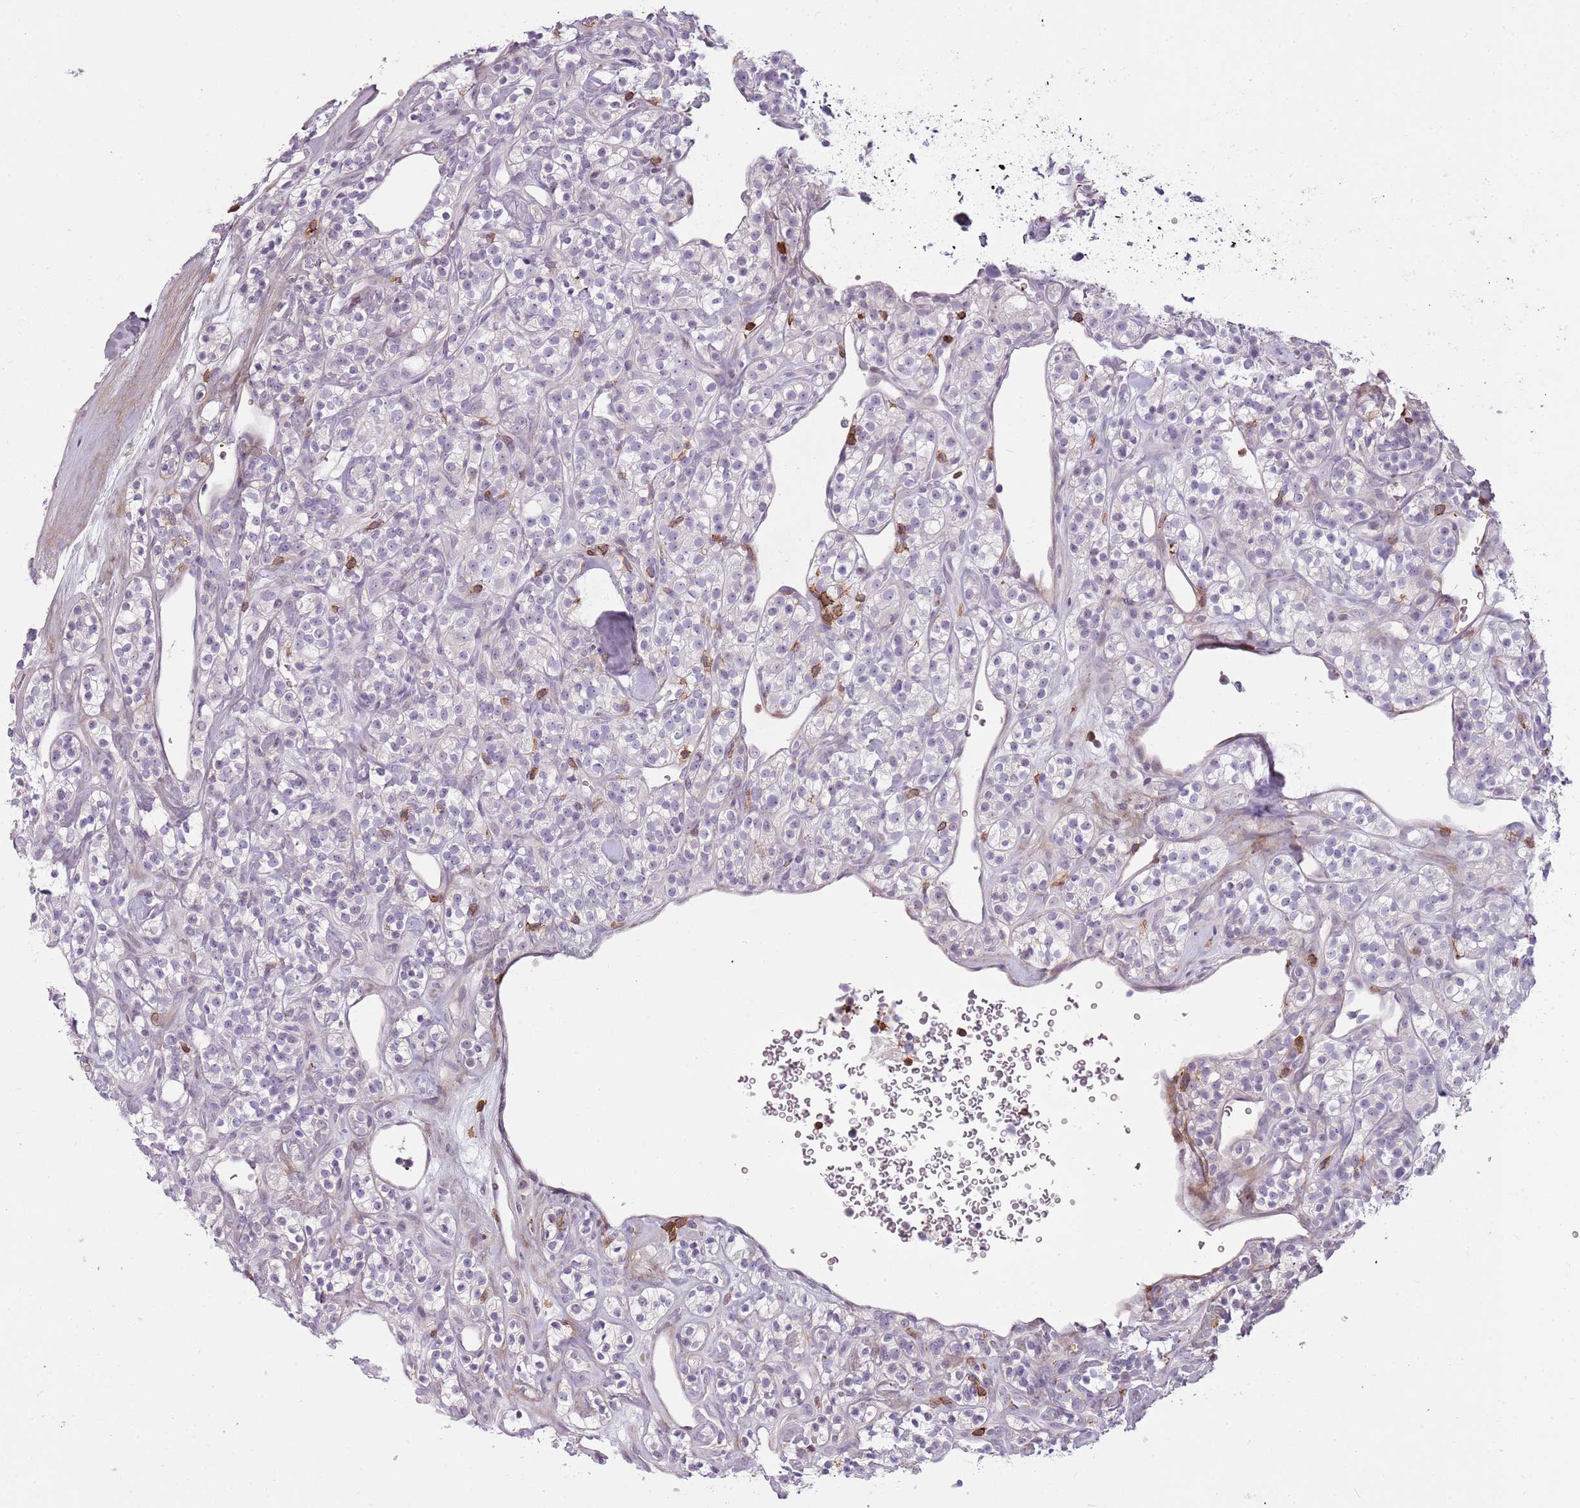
{"staining": {"intensity": "negative", "quantity": "none", "location": "none"}, "tissue": "renal cancer", "cell_type": "Tumor cells", "image_type": "cancer", "snomed": [{"axis": "morphology", "description": "Adenocarcinoma, NOS"}, {"axis": "topography", "description": "Kidney"}], "caption": "Human adenocarcinoma (renal) stained for a protein using immunohistochemistry (IHC) shows no expression in tumor cells.", "gene": "ZNF583", "patient": {"sex": "male", "age": 77}}